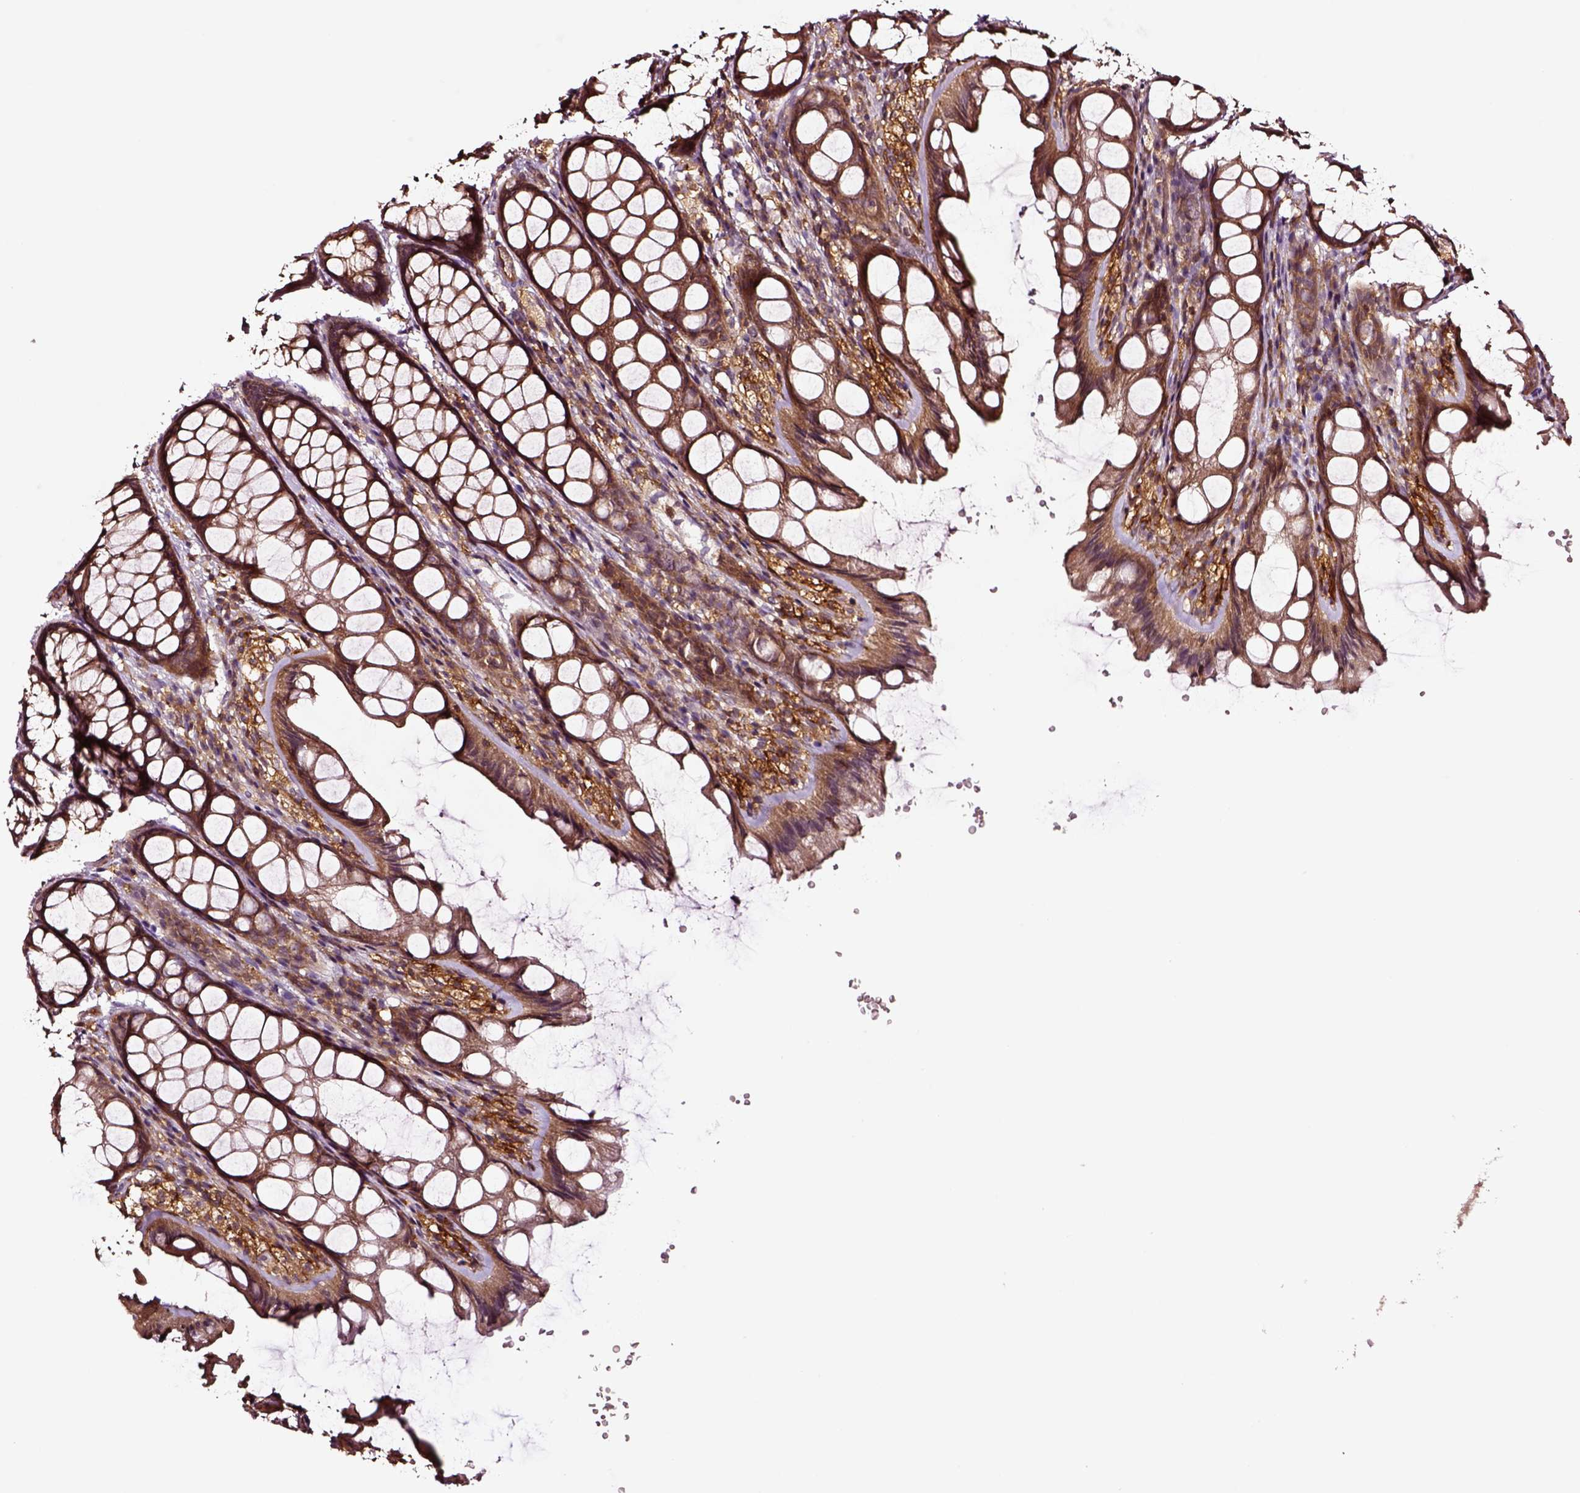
{"staining": {"intensity": "moderate", "quantity": ">75%", "location": "cytoplasmic/membranous"}, "tissue": "colon", "cell_type": "Endothelial cells", "image_type": "normal", "snomed": [{"axis": "morphology", "description": "Normal tissue, NOS"}, {"axis": "topography", "description": "Colon"}], "caption": "Brown immunohistochemical staining in unremarkable colon shows moderate cytoplasmic/membranous positivity in about >75% of endothelial cells.", "gene": "RASSF5", "patient": {"sex": "male", "age": 47}}